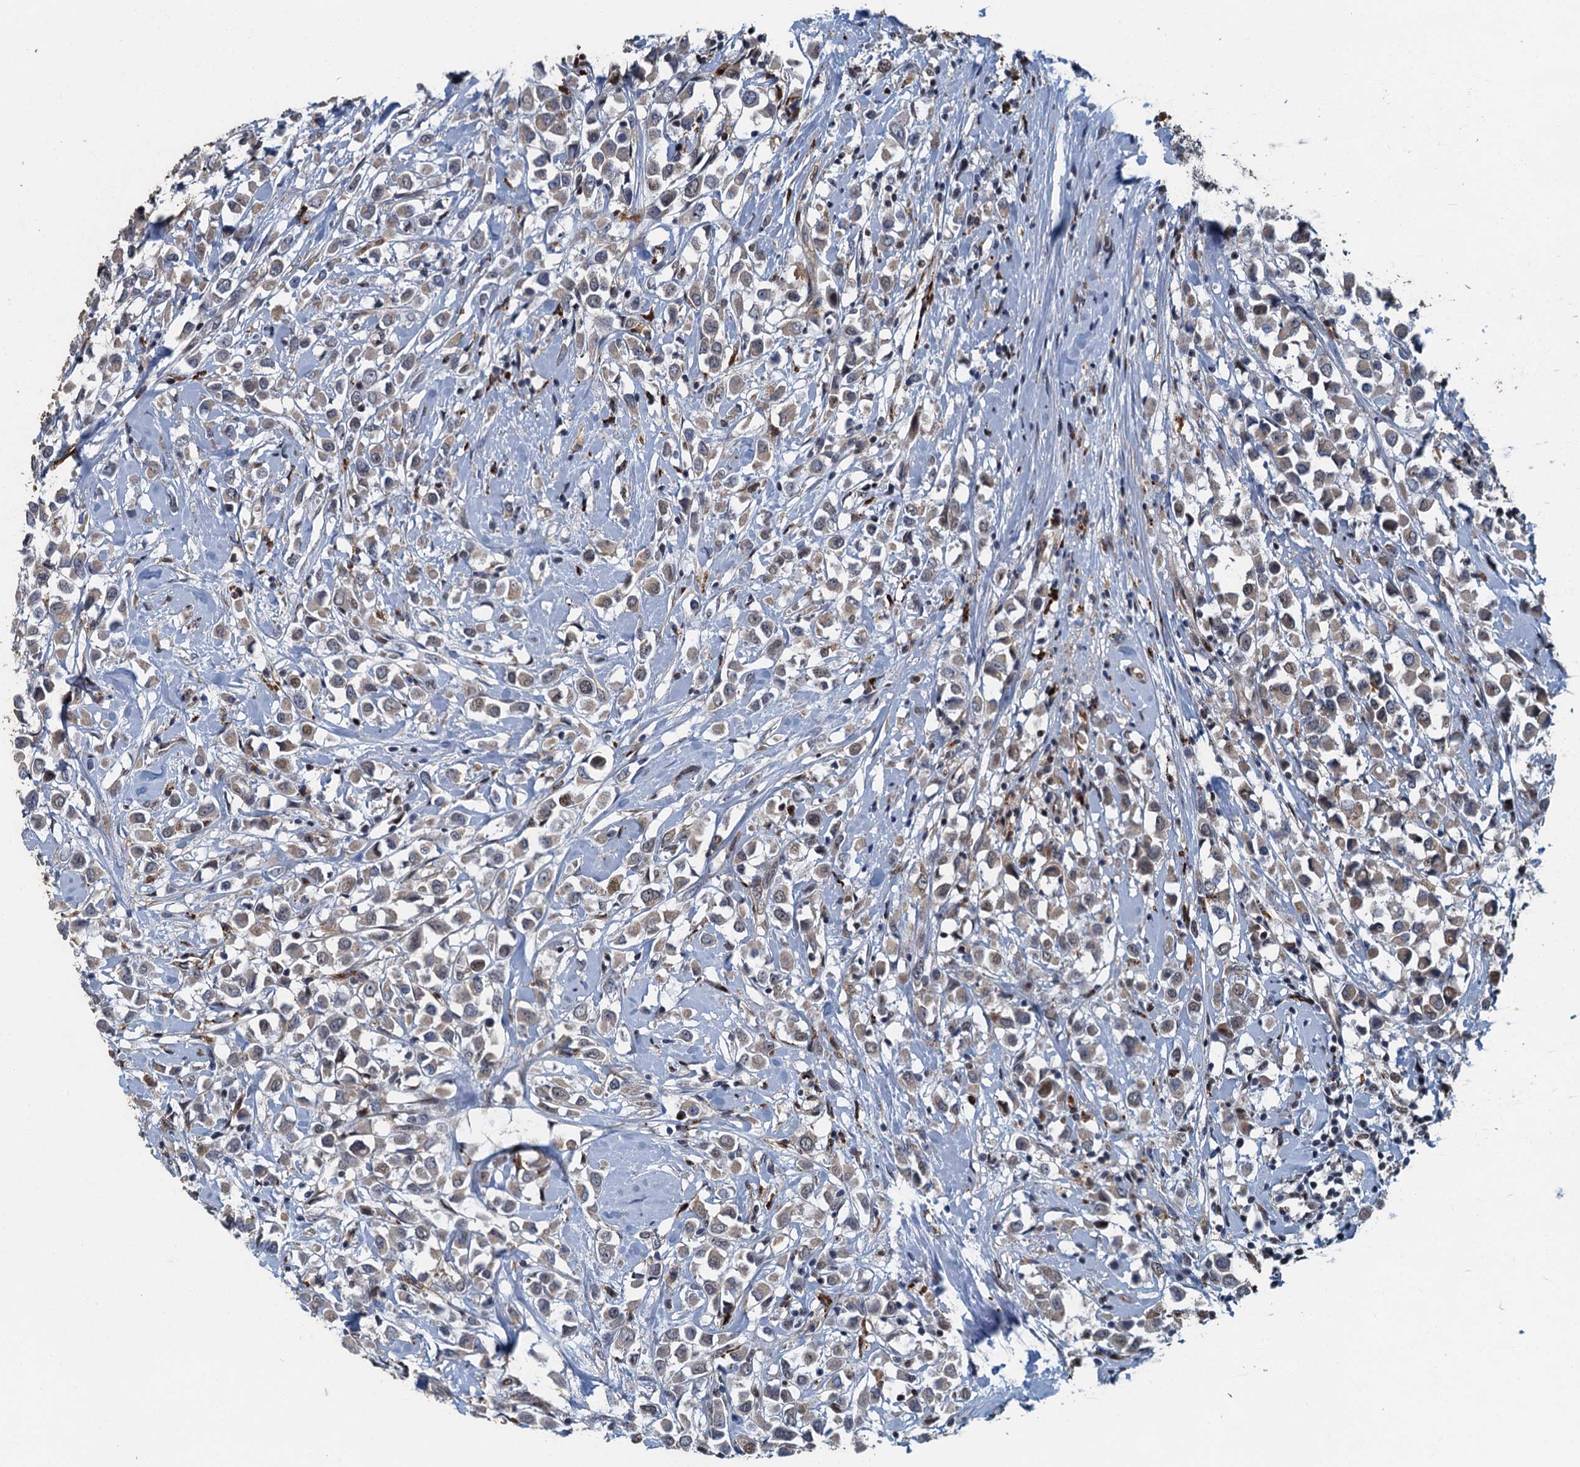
{"staining": {"intensity": "weak", "quantity": "<25%", "location": "cytoplasmic/membranous"}, "tissue": "breast cancer", "cell_type": "Tumor cells", "image_type": "cancer", "snomed": [{"axis": "morphology", "description": "Duct carcinoma"}, {"axis": "topography", "description": "Breast"}], "caption": "Tumor cells show no significant protein positivity in invasive ductal carcinoma (breast).", "gene": "AGRN", "patient": {"sex": "female", "age": 87}}